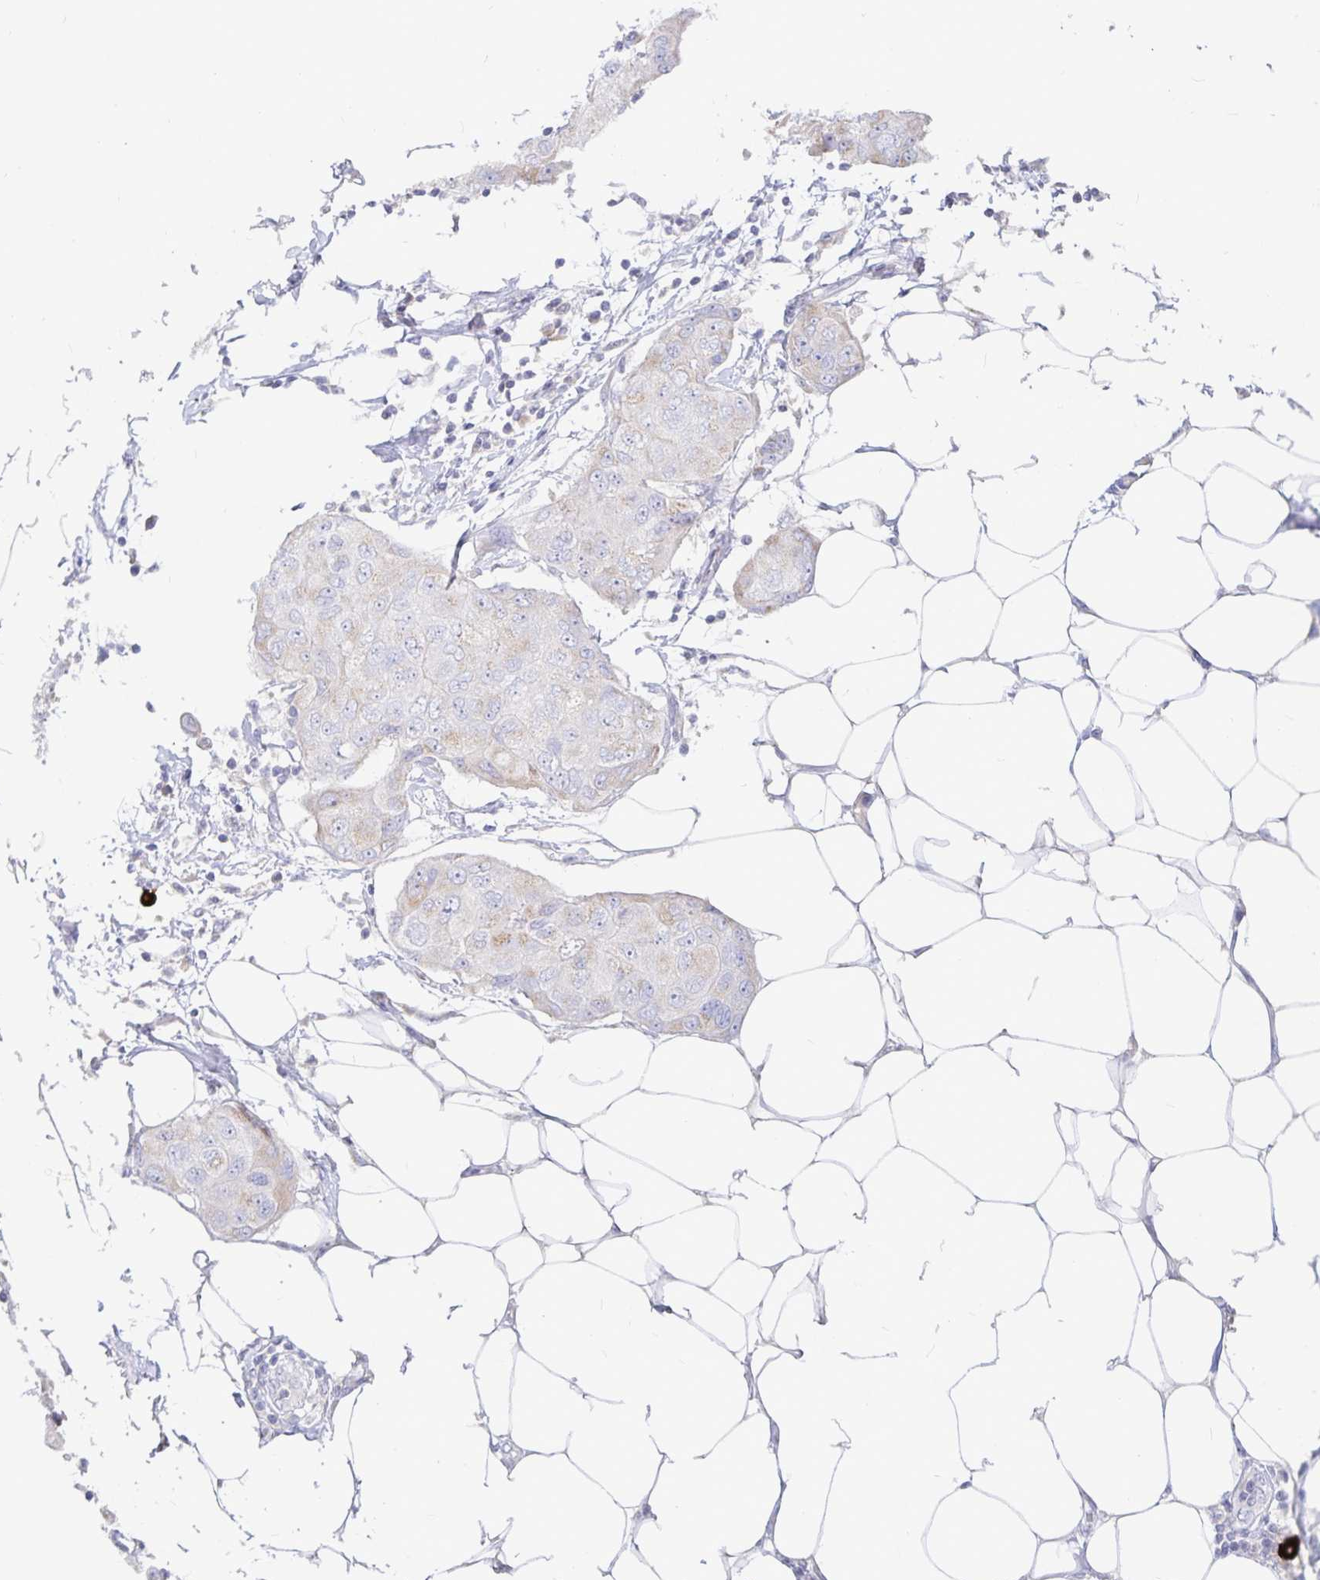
{"staining": {"intensity": "negative", "quantity": "none", "location": "none"}, "tissue": "breast cancer", "cell_type": "Tumor cells", "image_type": "cancer", "snomed": [{"axis": "morphology", "description": "Duct carcinoma"}, {"axis": "topography", "description": "Breast"}, {"axis": "topography", "description": "Lymph node"}], "caption": "Immunohistochemical staining of breast cancer shows no significant staining in tumor cells.", "gene": "PKHD1", "patient": {"sex": "female", "age": 80}}